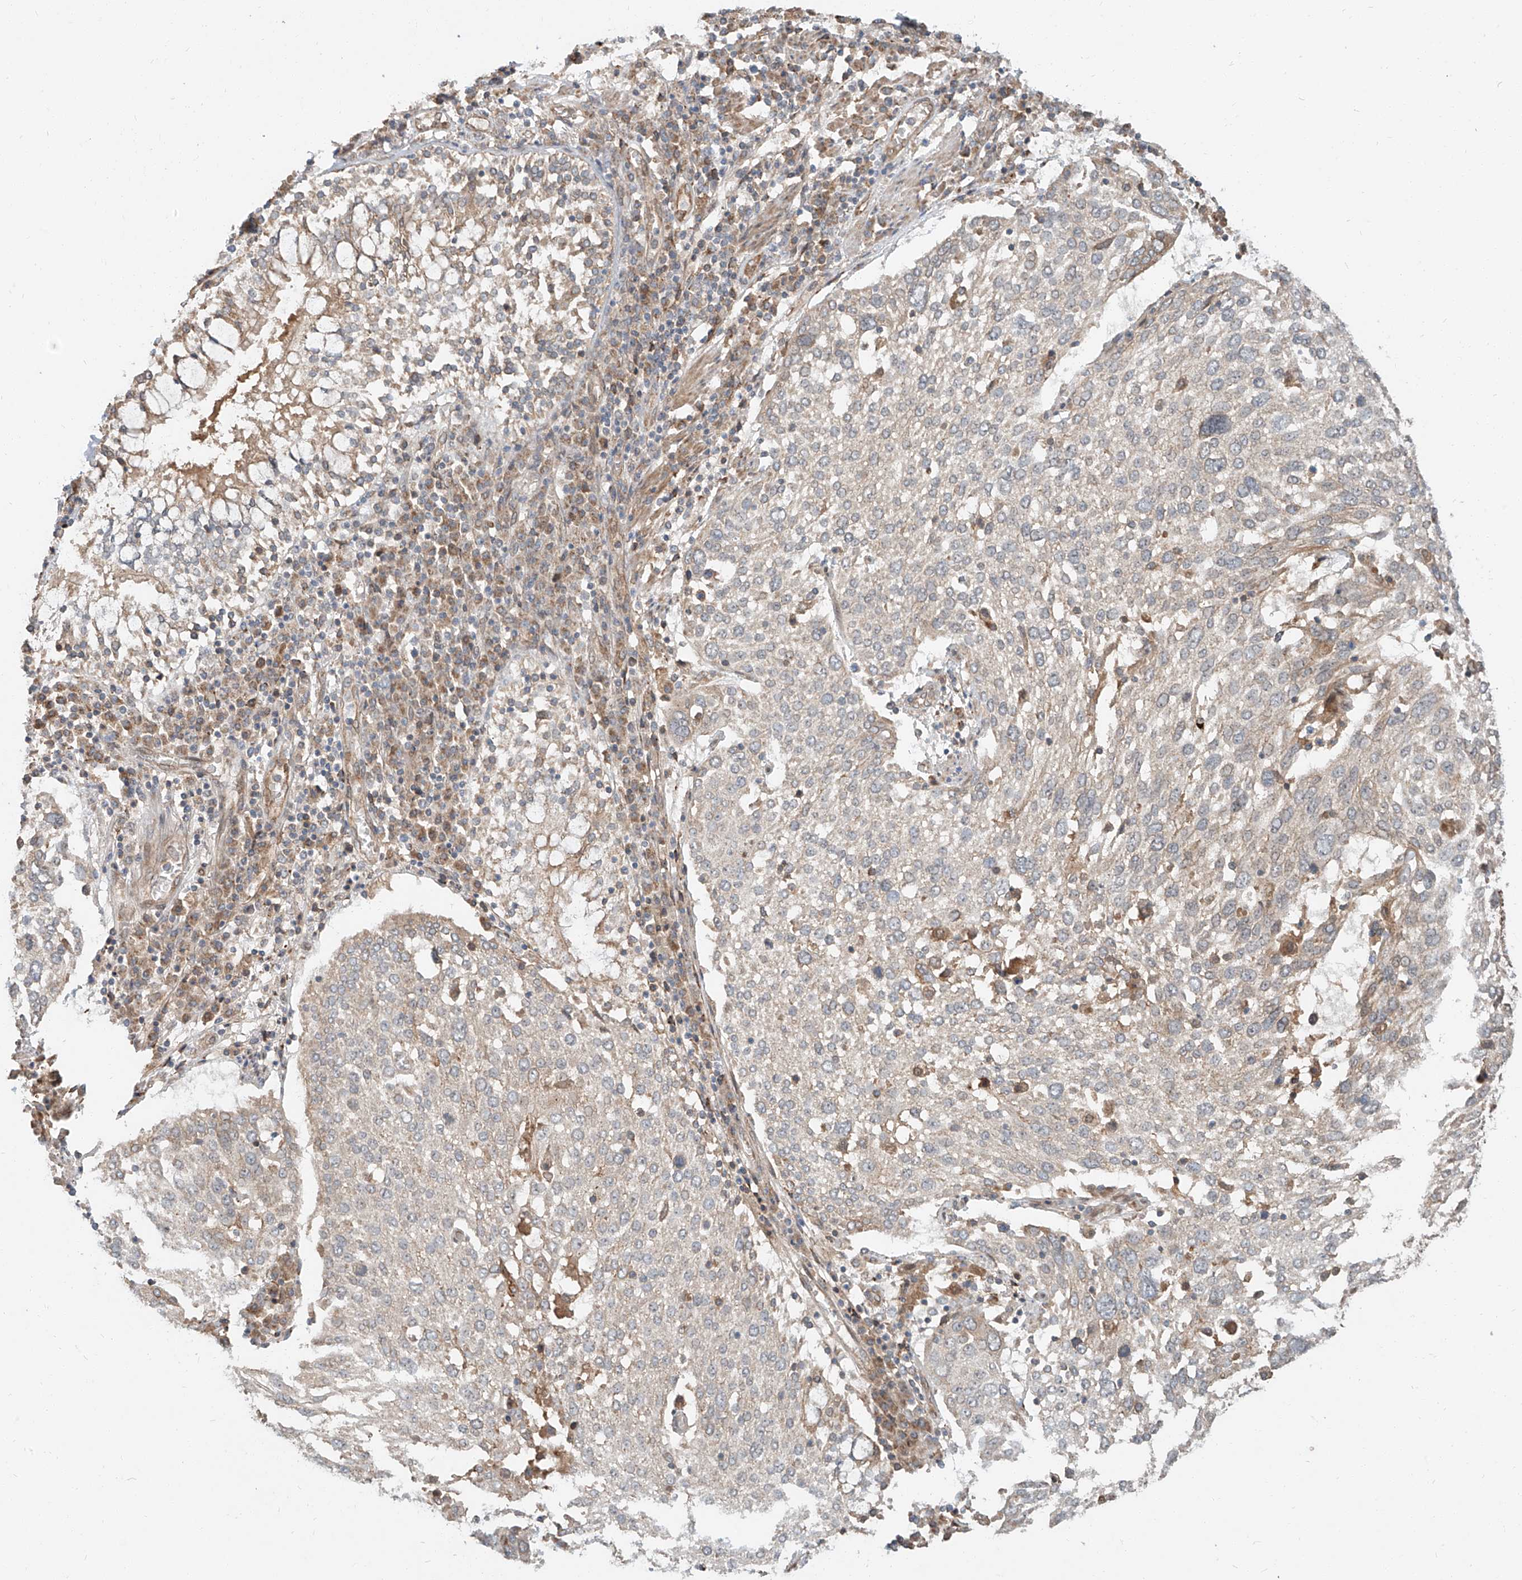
{"staining": {"intensity": "negative", "quantity": "none", "location": "none"}, "tissue": "lung cancer", "cell_type": "Tumor cells", "image_type": "cancer", "snomed": [{"axis": "morphology", "description": "Squamous cell carcinoma, NOS"}, {"axis": "topography", "description": "Lung"}], "caption": "DAB immunohistochemical staining of squamous cell carcinoma (lung) exhibits no significant staining in tumor cells.", "gene": "STX19", "patient": {"sex": "male", "age": 65}}